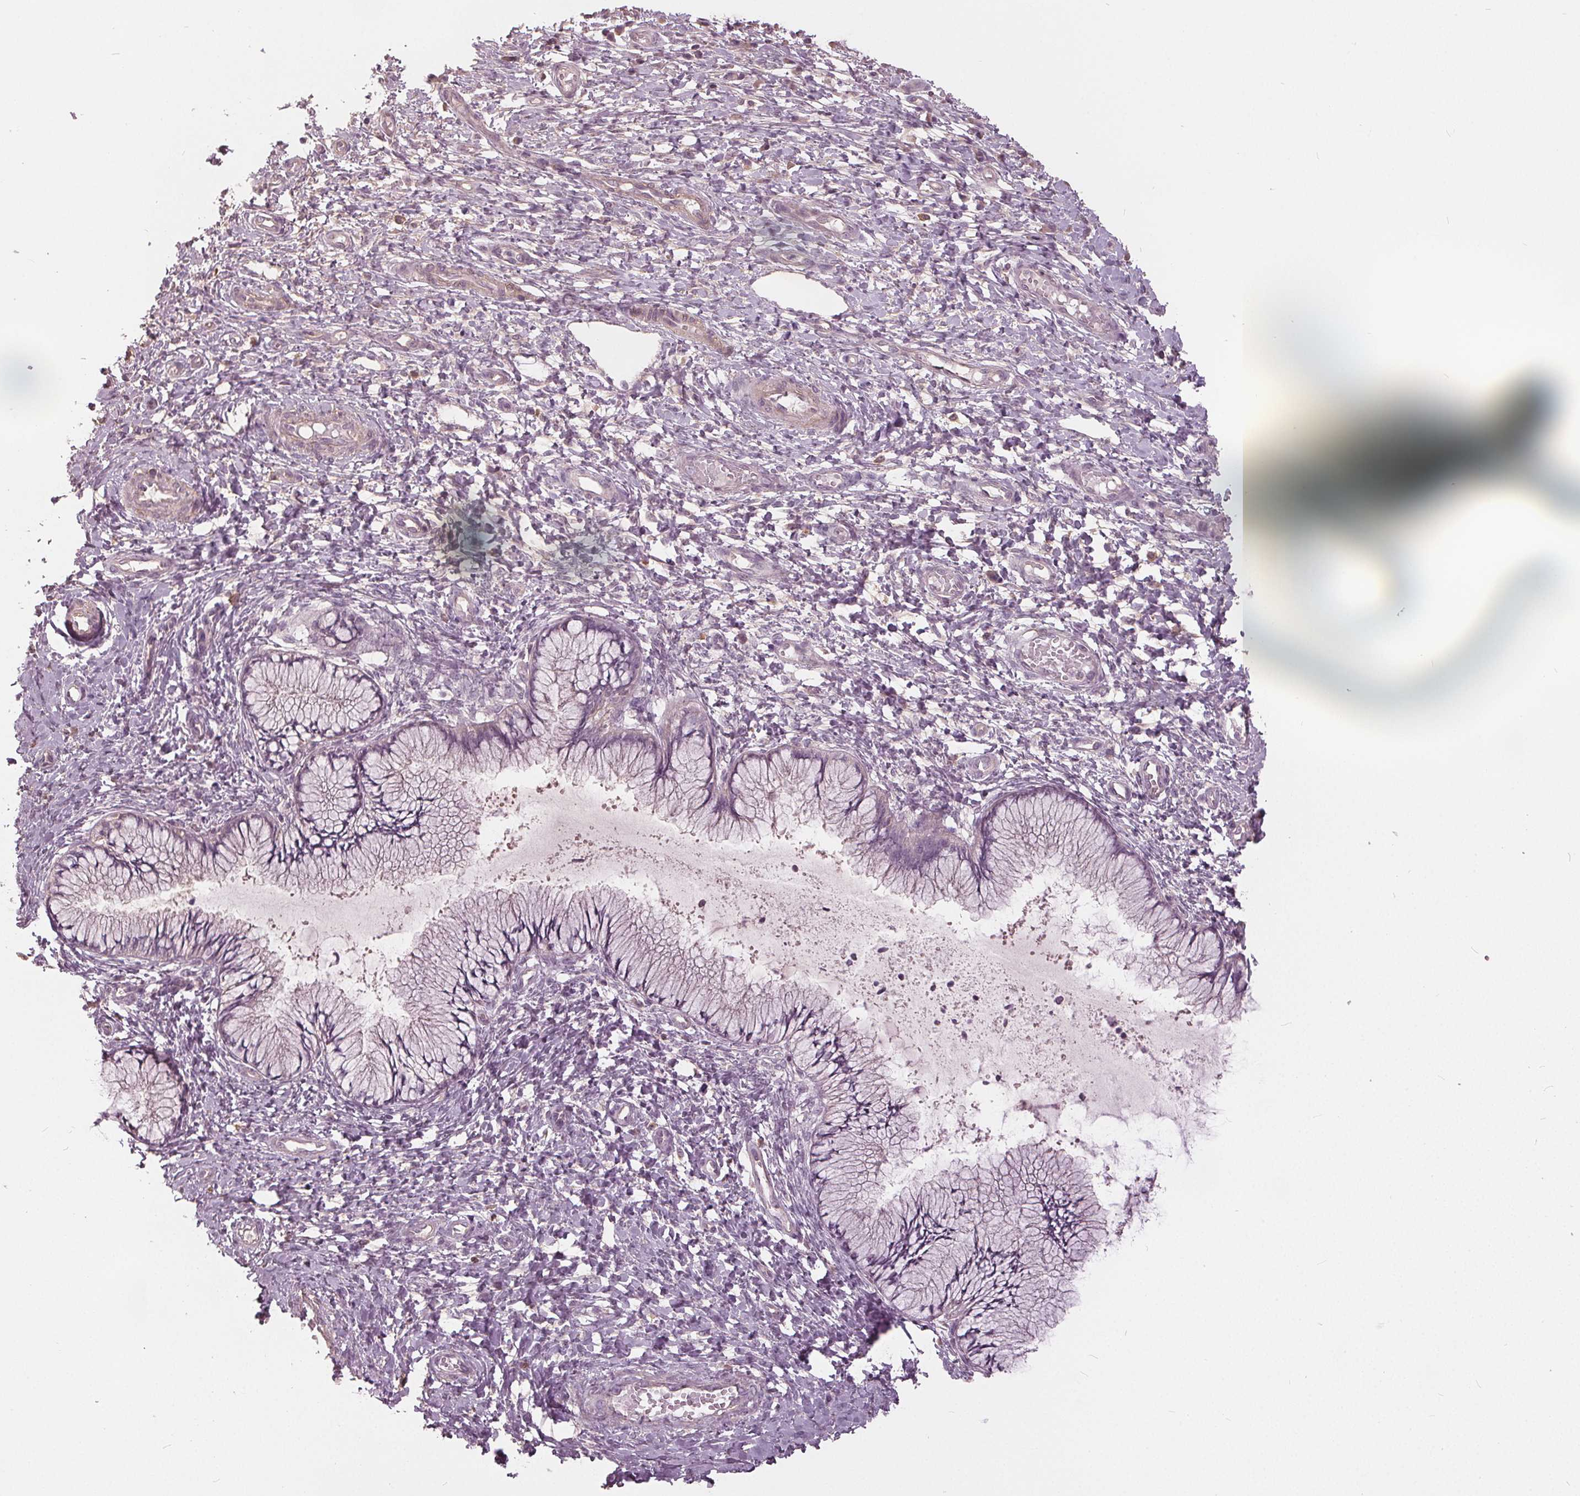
{"staining": {"intensity": "weak", "quantity": "<25%", "location": "cytoplasmic/membranous"}, "tissue": "cervix", "cell_type": "Glandular cells", "image_type": "normal", "snomed": [{"axis": "morphology", "description": "Normal tissue, NOS"}, {"axis": "topography", "description": "Cervix"}], "caption": "The micrograph shows no significant staining in glandular cells of cervix.", "gene": "KLK13", "patient": {"sex": "female", "age": 37}}